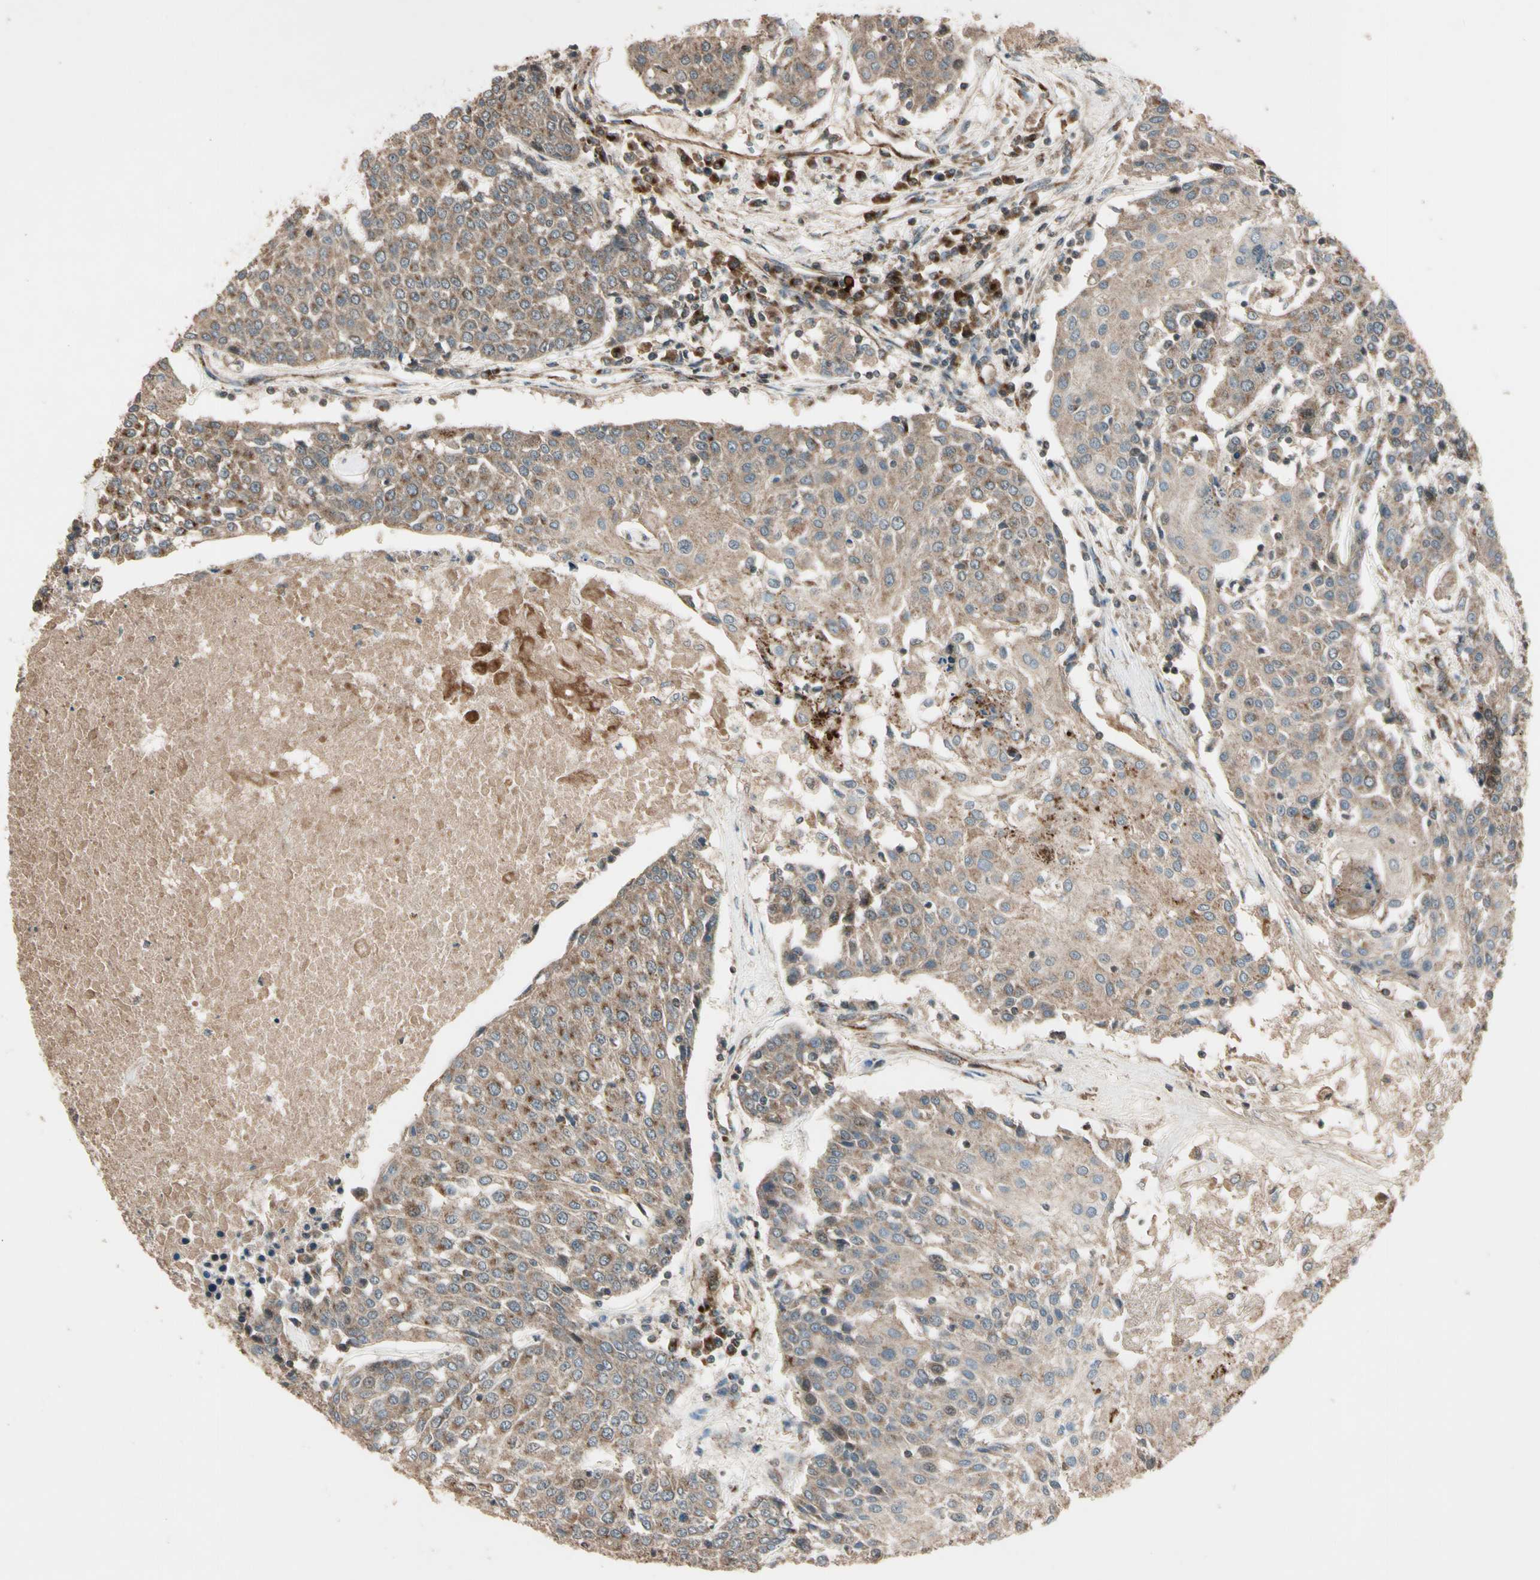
{"staining": {"intensity": "weak", "quantity": ">75%", "location": "cytoplasmic/membranous"}, "tissue": "urothelial cancer", "cell_type": "Tumor cells", "image_type": "cancer", "snomed": [{"axis": "morphology", "description": "Urothelial carcinoma, High grade"}, {"axis": "topography", "description": "Urinary bladder"}], "caption": "The micrograph shows immunohistochemical staining of urothelial carcinoma (high-grade). There is weak cytoplasmic/membranous staining is identified in about >75% of tumor cells.", "gene": "GCK", "patient": {"sex": "female", "age": 85}}